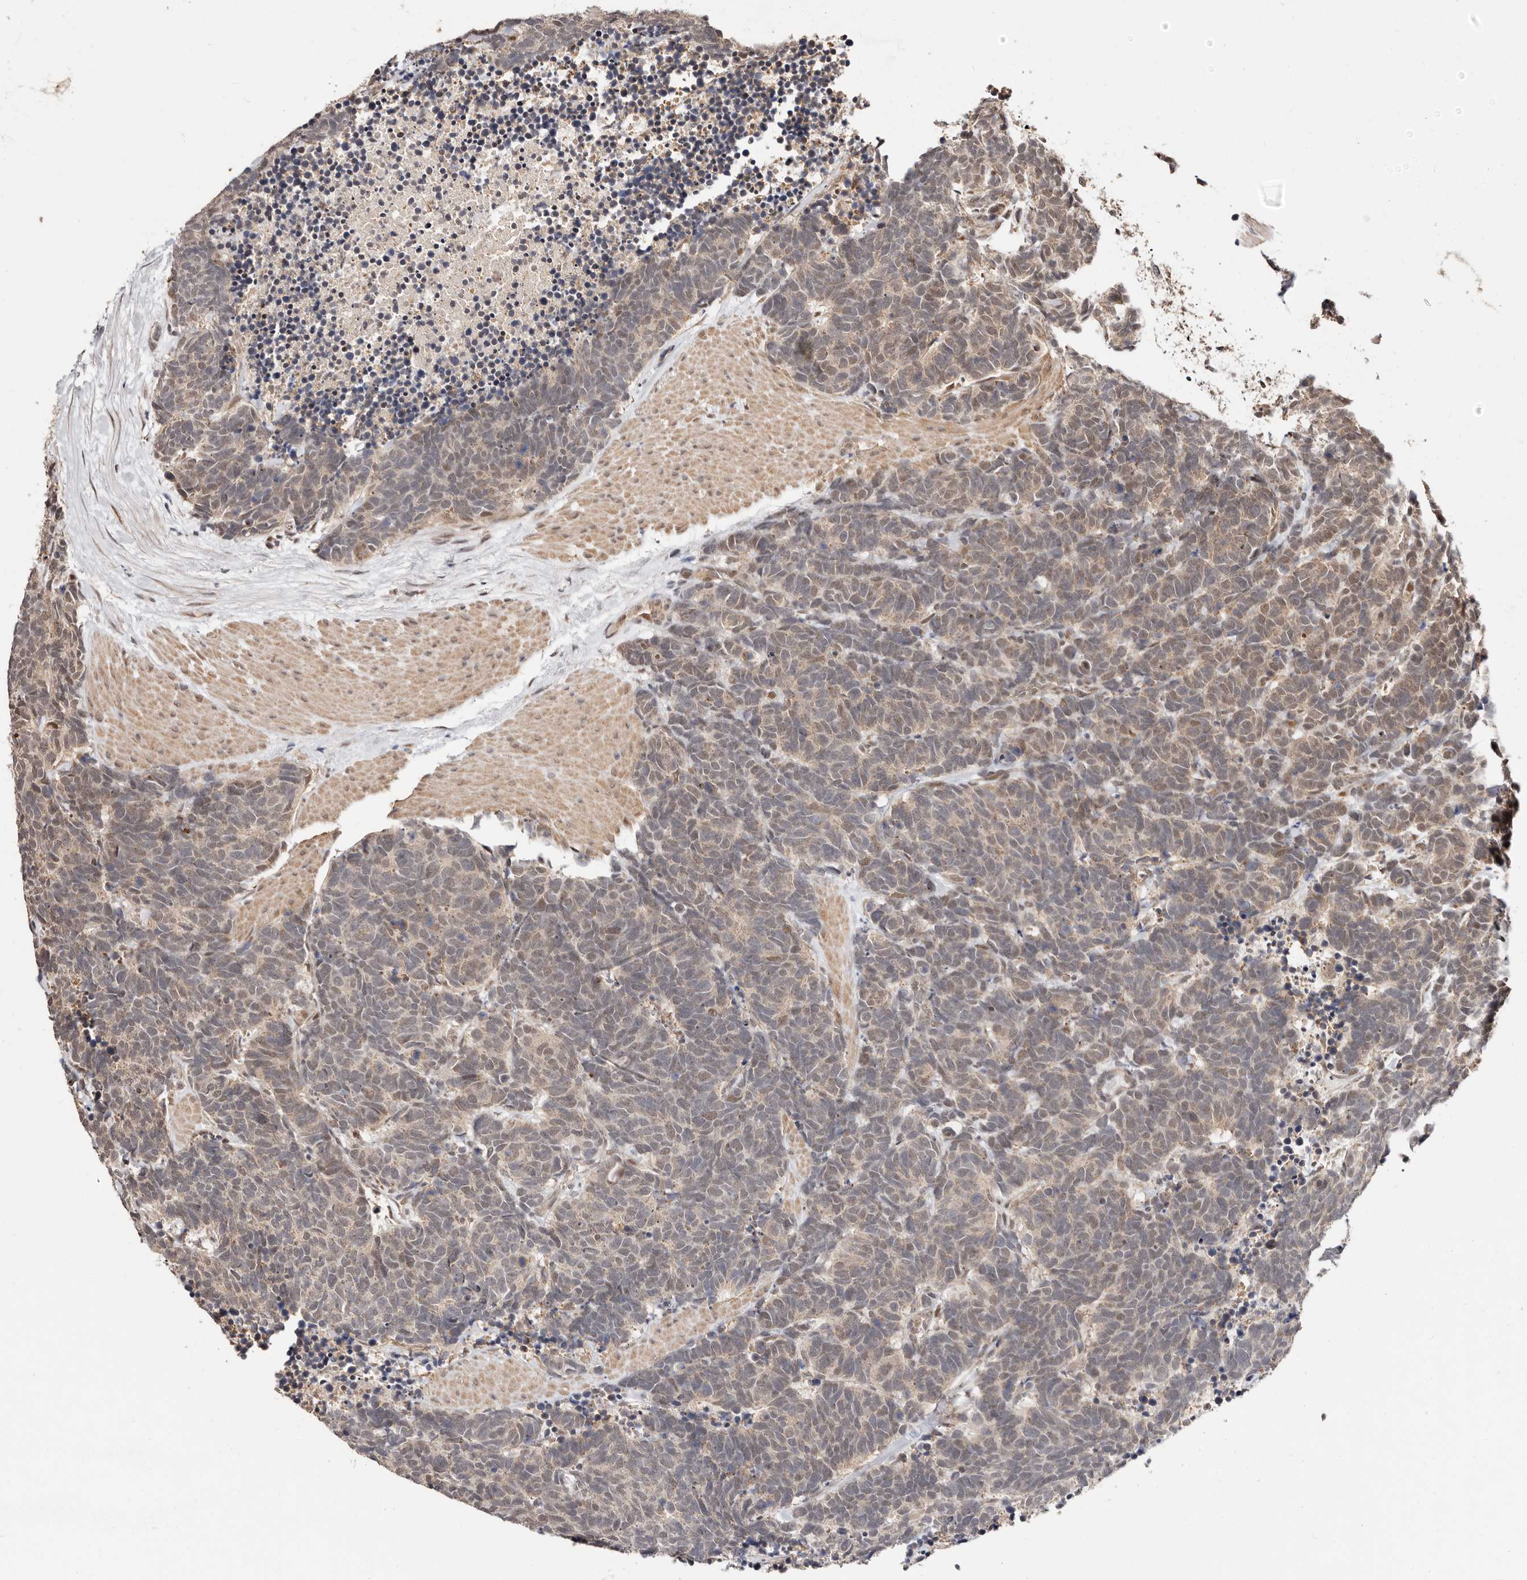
{"staining": {"intensity": "weak", "quantity": "25%-75%", "location": "cytoplasmic/membranous"}, "tissue": "carcinoid", "cell_type": "Tumor cells", "image_type": "cancer", "snomed": [{"axis": "morphology", "description": "Carcinoma, NOS"}, {"axis": "morphology", "description": "Carcinoid, malignant, NOS"}, {"axis": "topography", "description": "Urinary bladder"}], "caption": "Carcinoid stained for a protein (brown) exhibits weak cytoplasmic/membranous positive staining in approximately 25%-75% of tumor cells.", "gene": "CTNNBL1", "patient": {"sex": "male", "age": 57}}